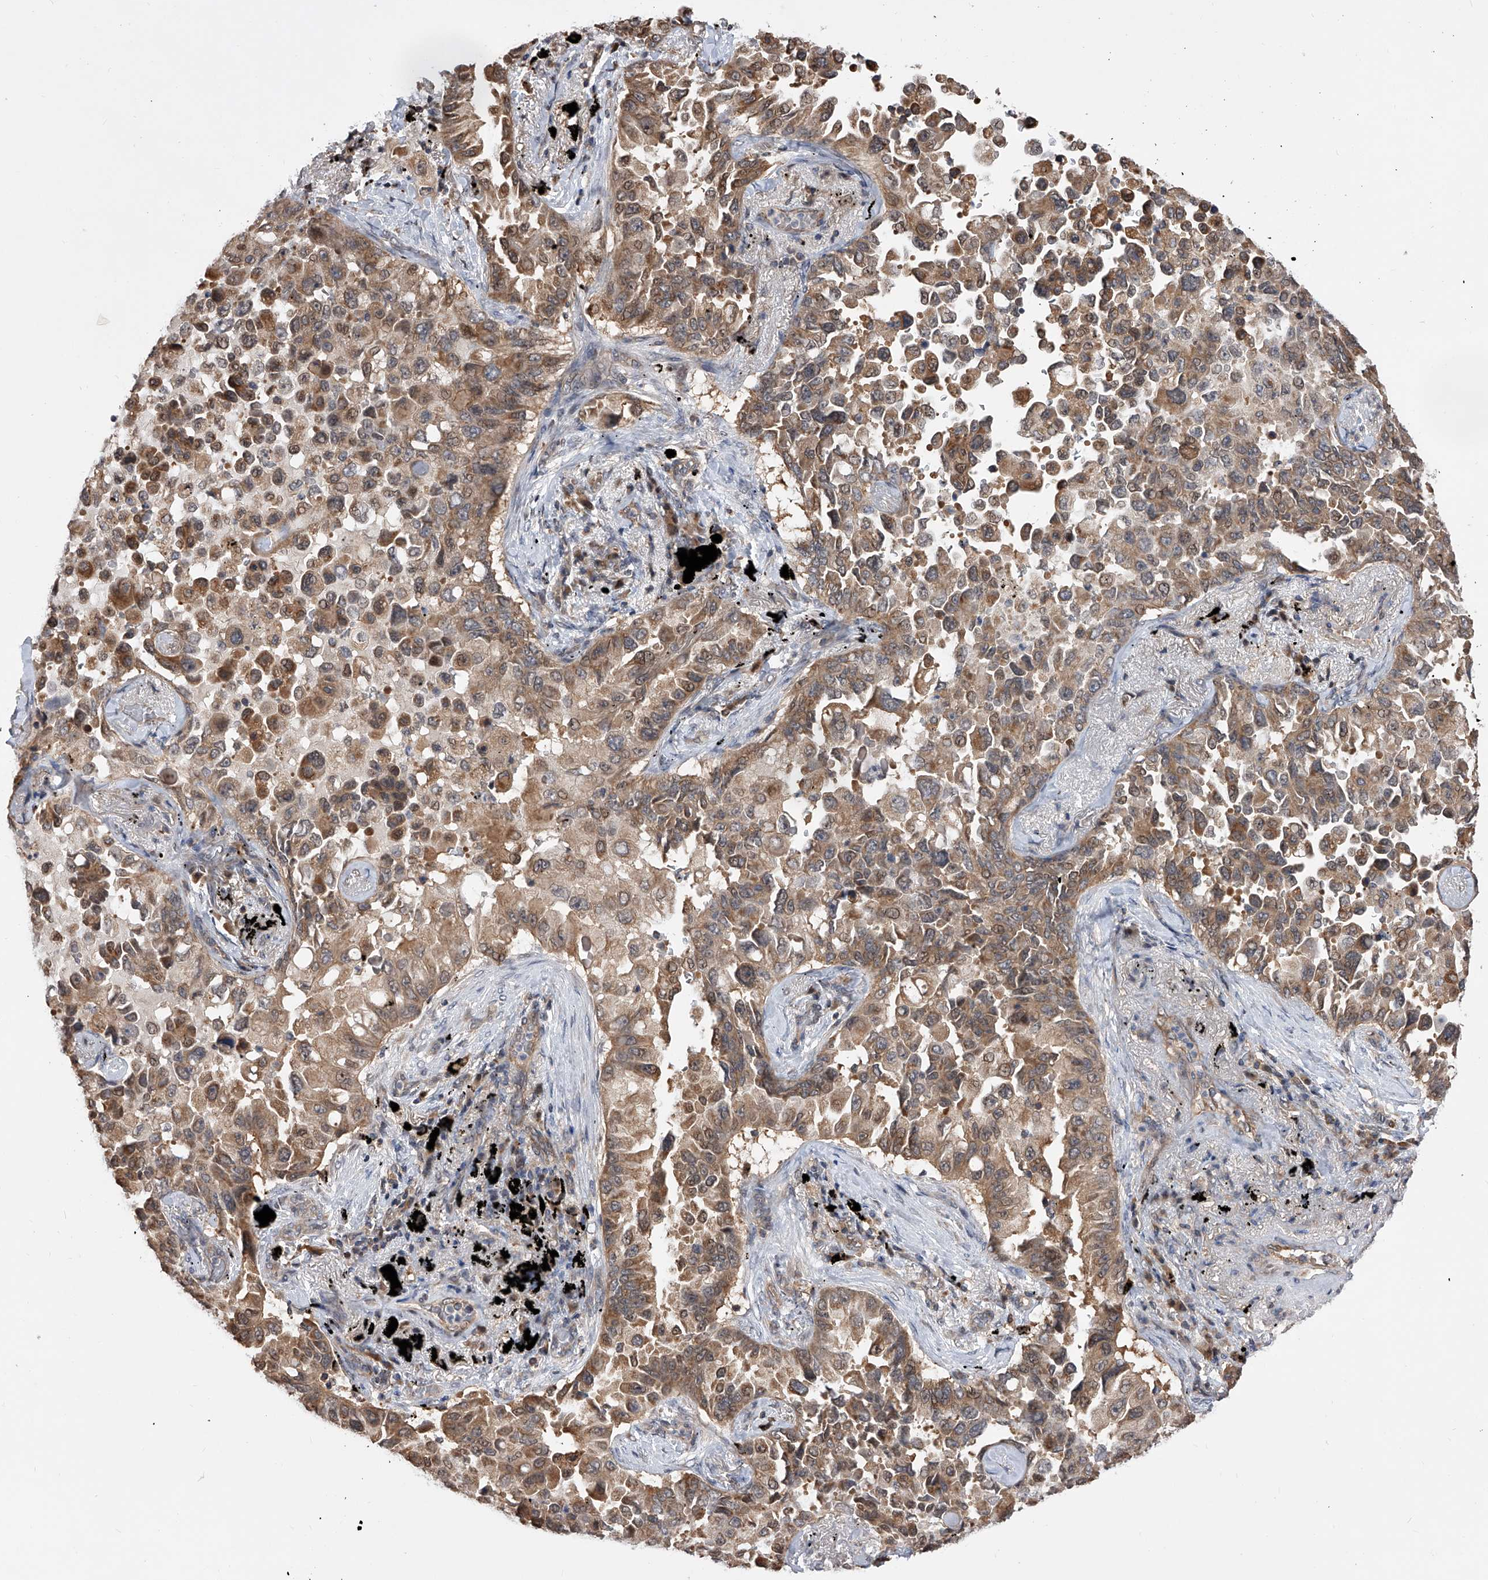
{"staining": {"intensity": "moderate", "quantity": ">75%", "location": "cytoplasmic/membranous"}, "tissue": "lung cancer", "cell_type": "Tumor cells", "image_type": "cancer", "snomed": [{"axis": "morphology", "description": "Adenocarcinoma, NOS"}, {"axis": "topography", "description": "Lung"}], "caption": "Protein positivity by immunohistochemistry displays moderate cytoplasmic/membranous positivity in about >75% of tumor cells in lung cancer (adenocarcinoma).", "gene": "GMDS", "patient": {"sex": "female", "age": 67}}